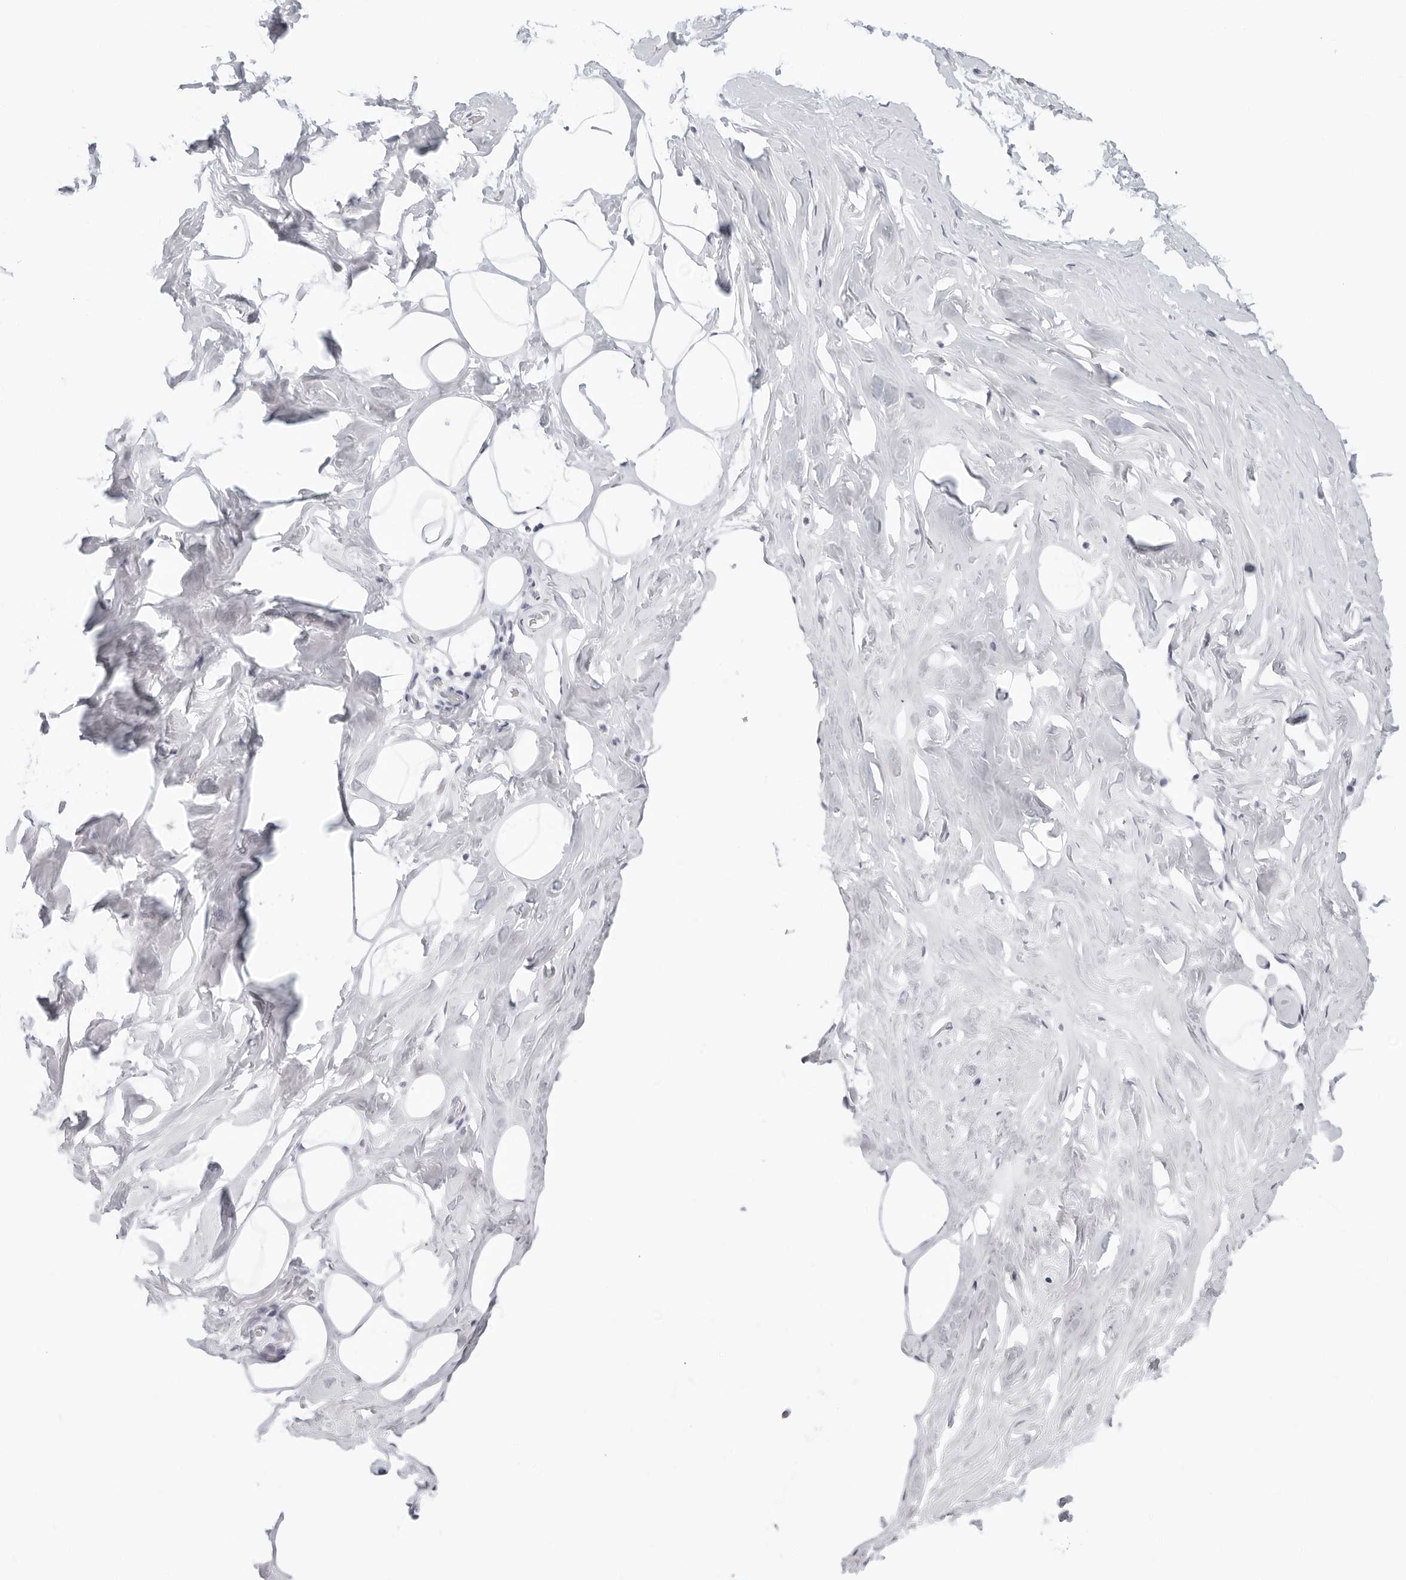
{"staining": {"intensity": "negative", "quantity": "none", "location": "none"}, "tissue": "adipose tissue", "cell_type": "Adipocytes", "image_type": "normal", "snomed": [{"axis": "morphology", "description": "Normal tissue, NOS"}, {"axis": "morphology", "description": "Fibrosis, NOS"}, {"axis": "topography", "description": "Breast"}, {"axis": "topography", "description": "Adipose tissue"}], "caption": "This is a histopathology image of immunohistochemistry (IHC) staining of unremarkable adipose tissue, which shows no staining in adipocytes.", "gene": "AGMAT", "patient": {"sex": "female", "age": 39}}